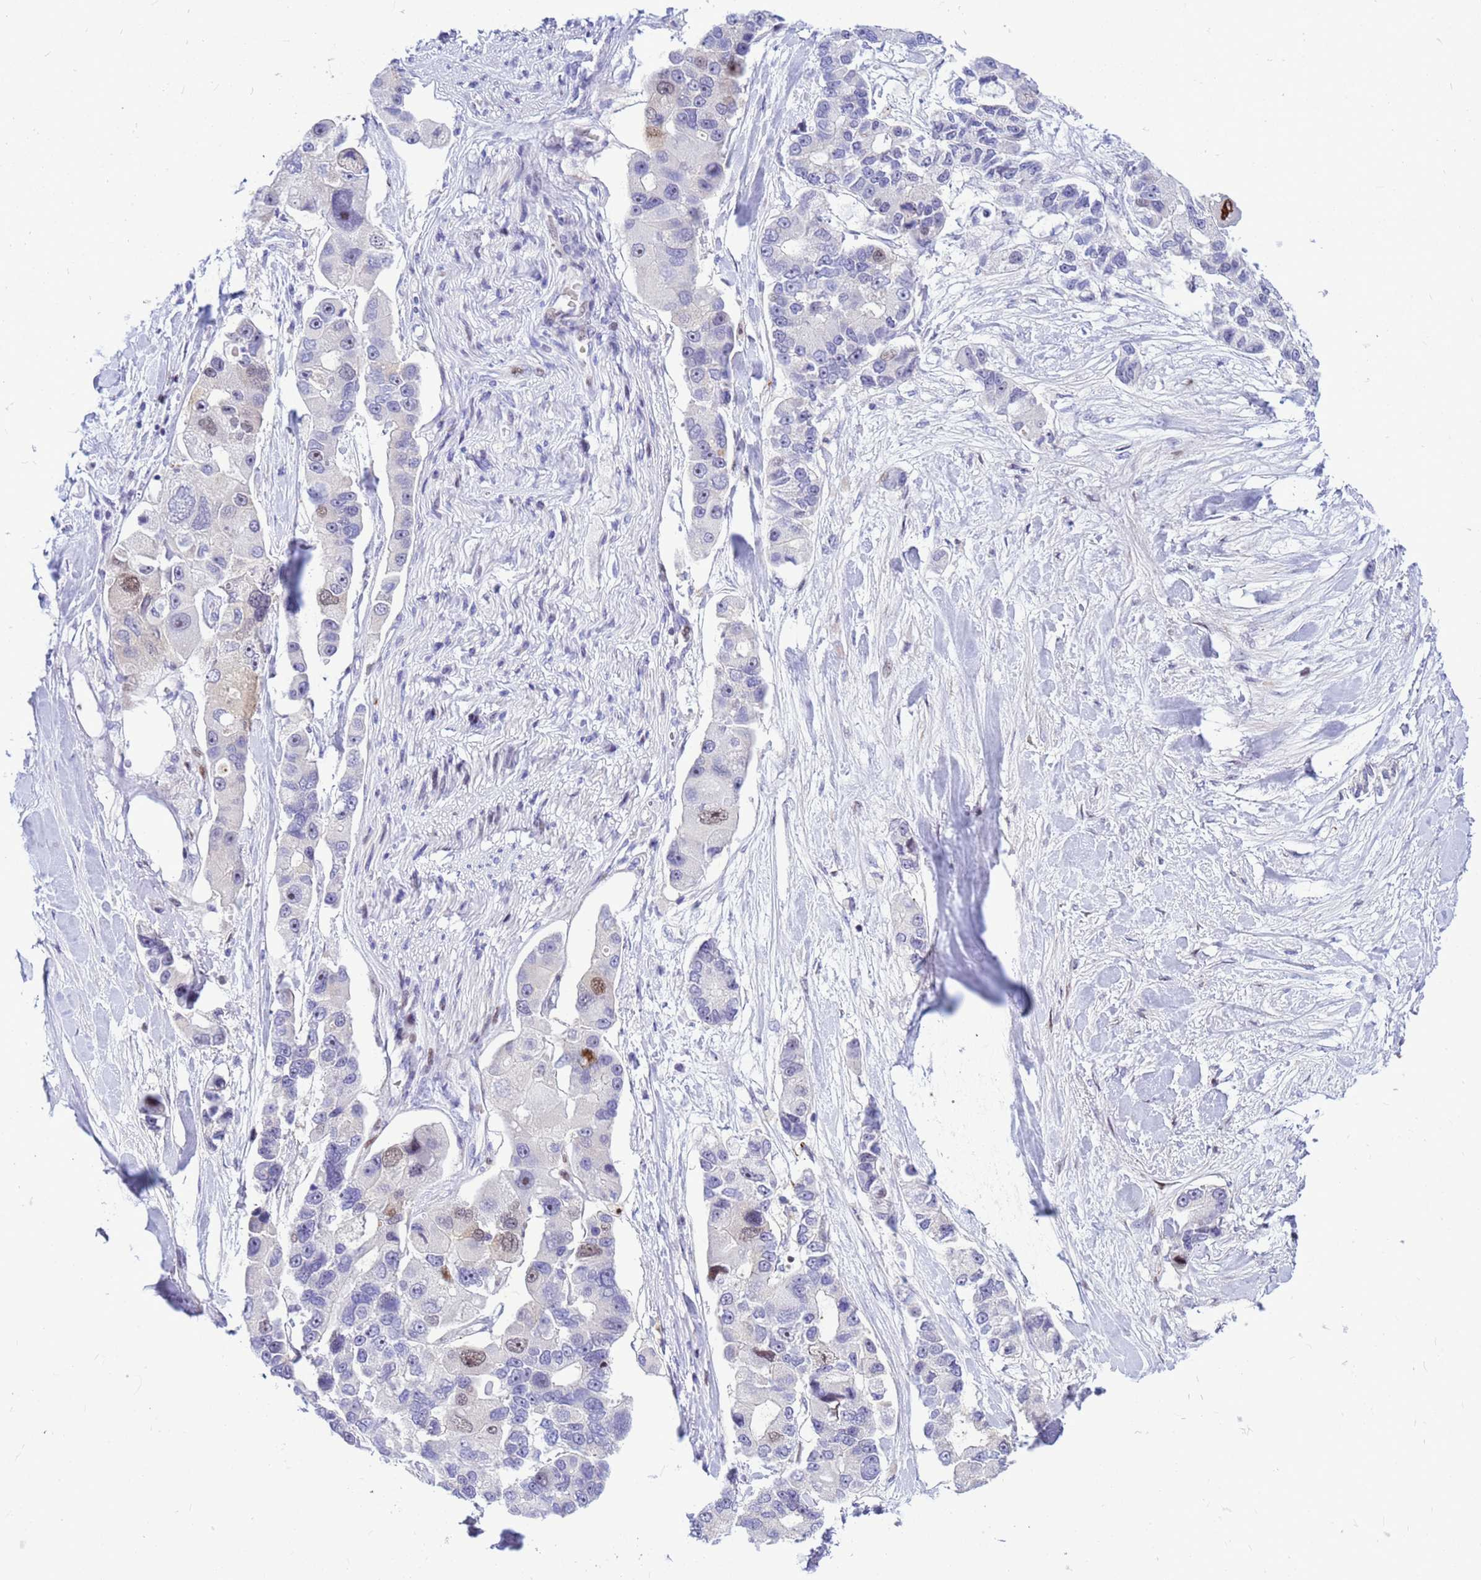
{"staining": {"intensity": "negative", "quantity": "none", "location": "none"}, "tissue": "lung cancer", "cell_type": "Tumor cells", "image_type": "cancer", "snomed": [{"axis": "morphology", "description": "Adenocarcinoma, NOS"}, {"axis": "topography", "description": "Lung"}], "caption": "IHC image of lung adenocarcinoma stained for a protein (brown), which shows no staining in tumor cells.", "gene": "ADAMTS7", "patient": {"sex": "female", "age": 54}}